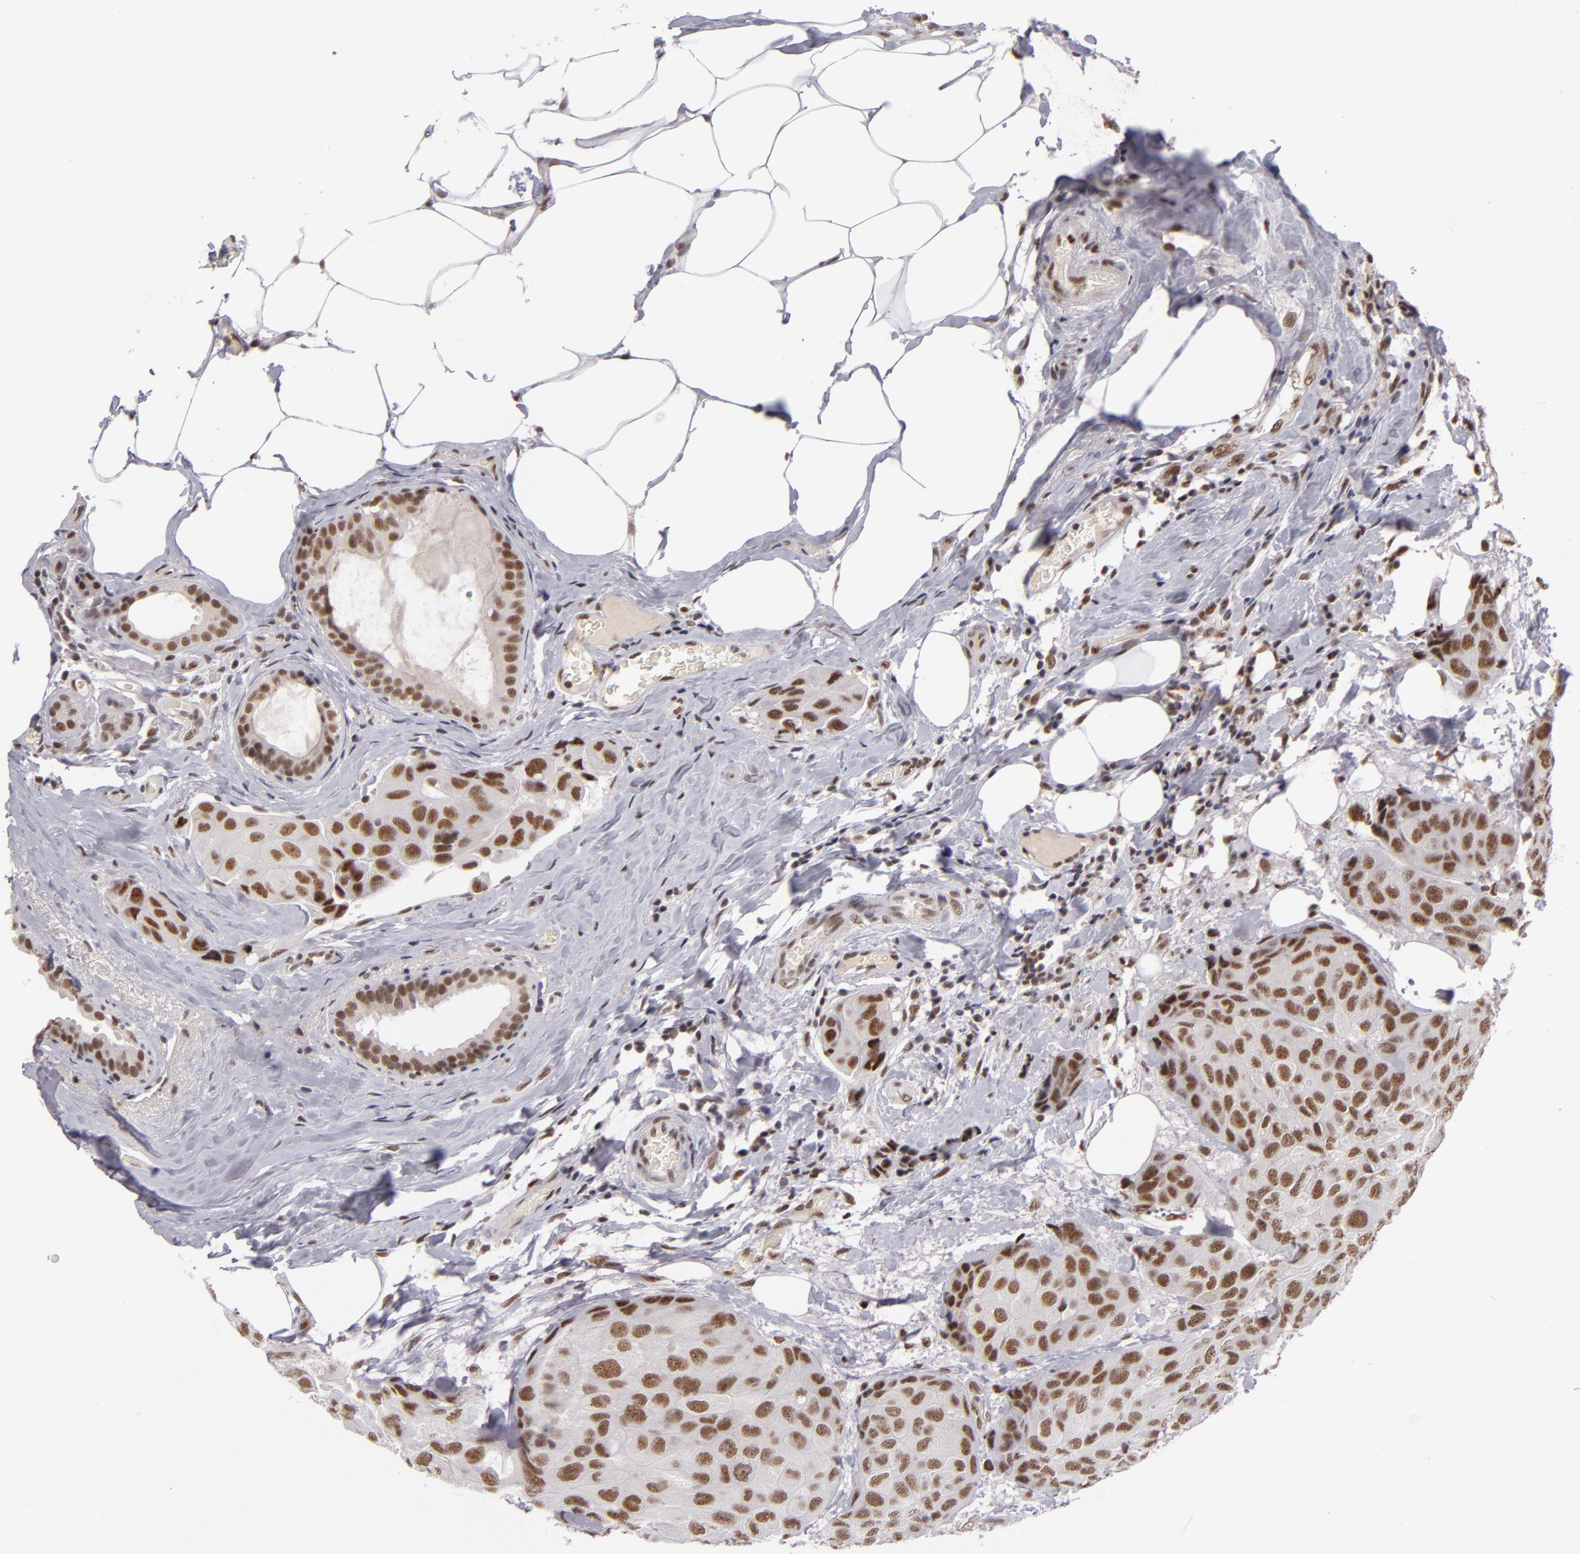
{"staining": {"intensity": "moderate", "quantity": ">75%", "location": "nuclear"}, "tissue": "breast cancer", "cell_type": "Tumor cells", "image_type": "cancer", "snomed": [{"axis": "morphology", "description": "Duct carcinoma"}, {"axis": "topography", "description": "Breast"}], "caption": "Breast intraductal carcinoma stained with immunohistochemistry (IHC) demonstrates moderate nuclear positivity in approximately >75% of tumor cells.", "gene": "INTS6", "patient": {"sex": "female", "age": 68}}